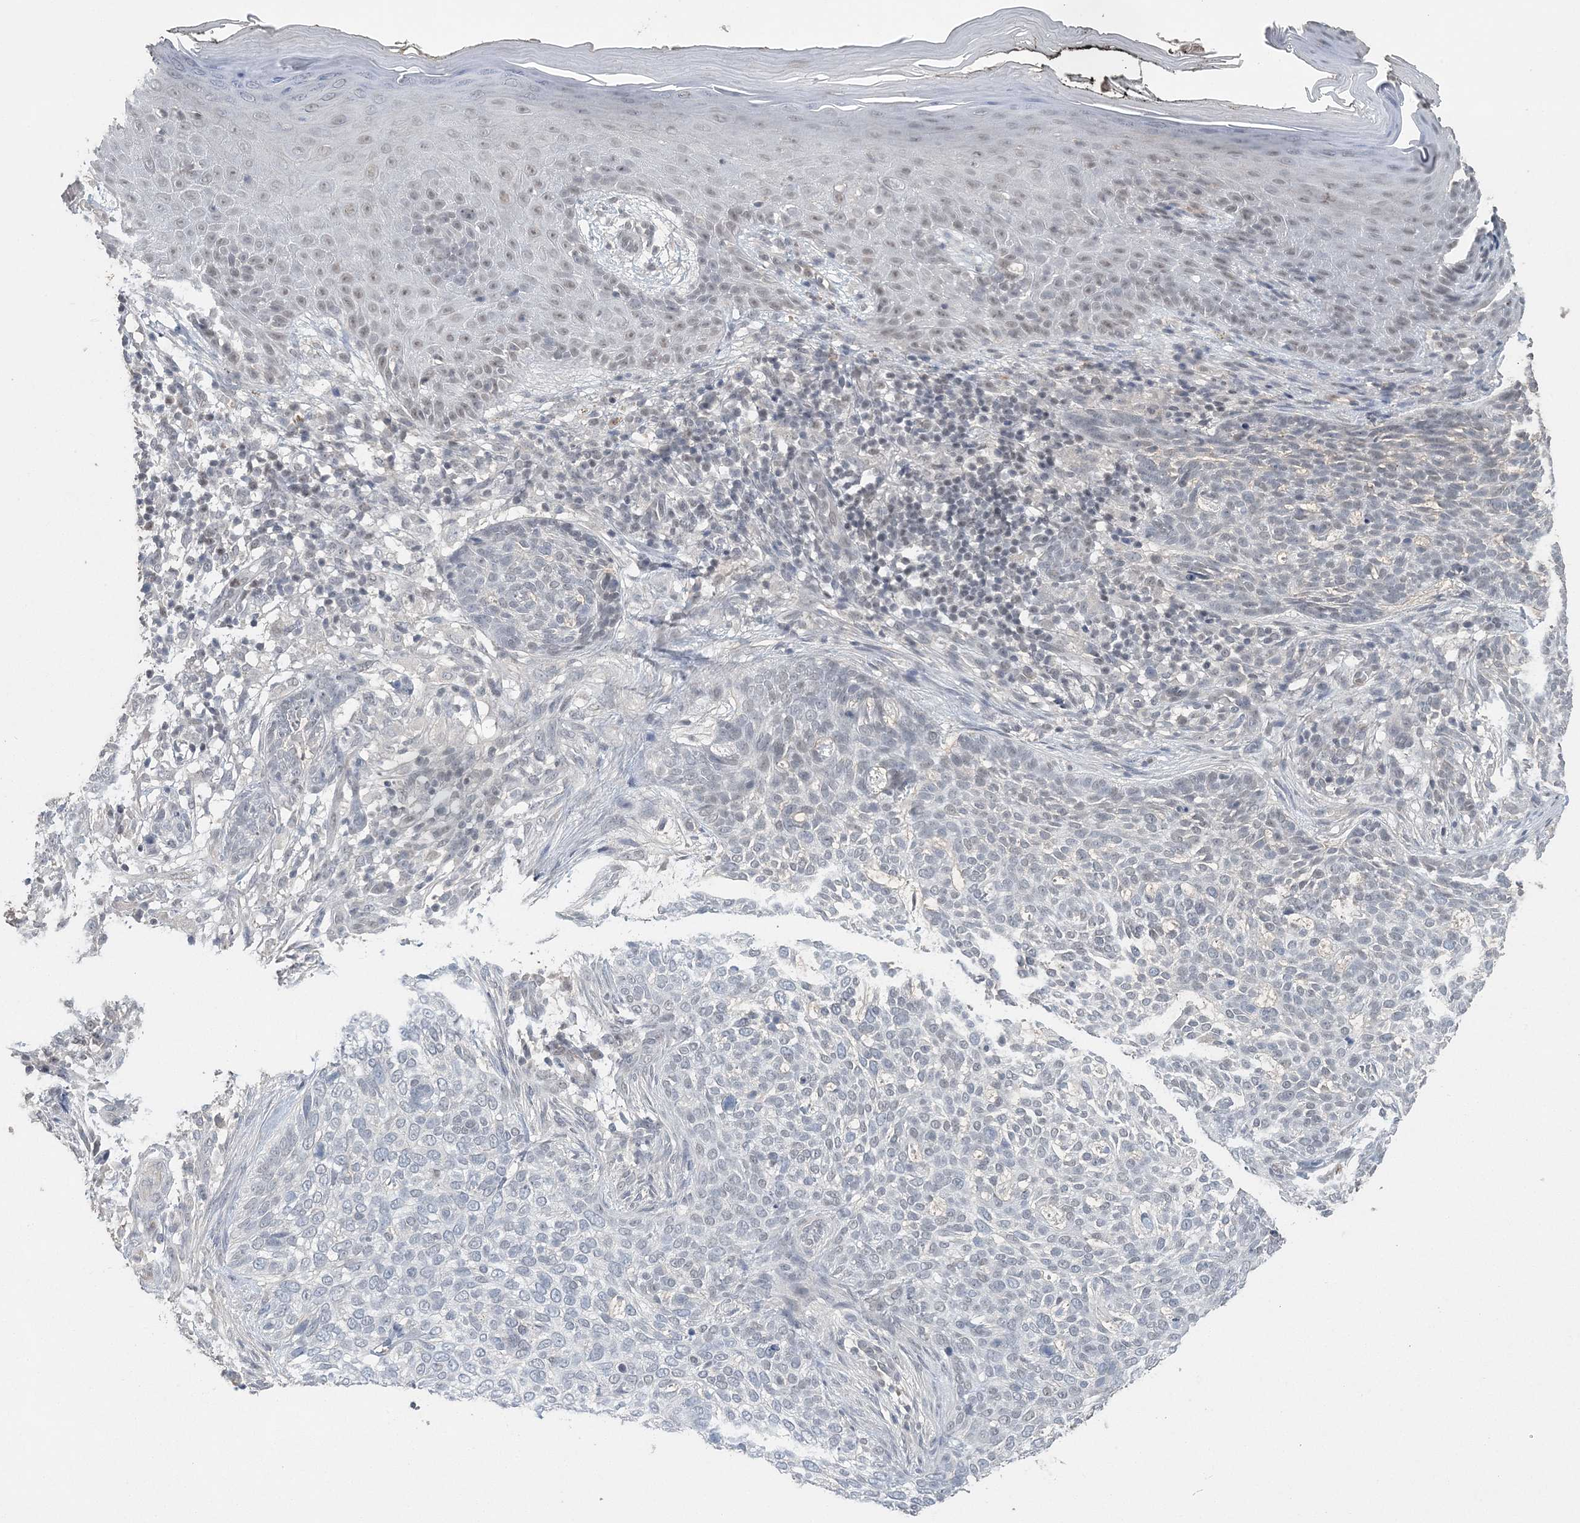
{"staining": {"intensity": "negative", "quantity": "none", "location": "none"}, "tissue": "skin cancer", "cell_type": "Tumor cells", "image_type": "cancer", "snomed": [{"axis": "morphology", "description": "Basal cell carcinoma"}, {"axis": "topography", "description": "Skin"}], "caption": "Tumor cells are negative for protein expression in human skin cancer (basal cell carcinoma).", "gene": "UIMC1", "patient": {"sex": "female", "age": 64}}